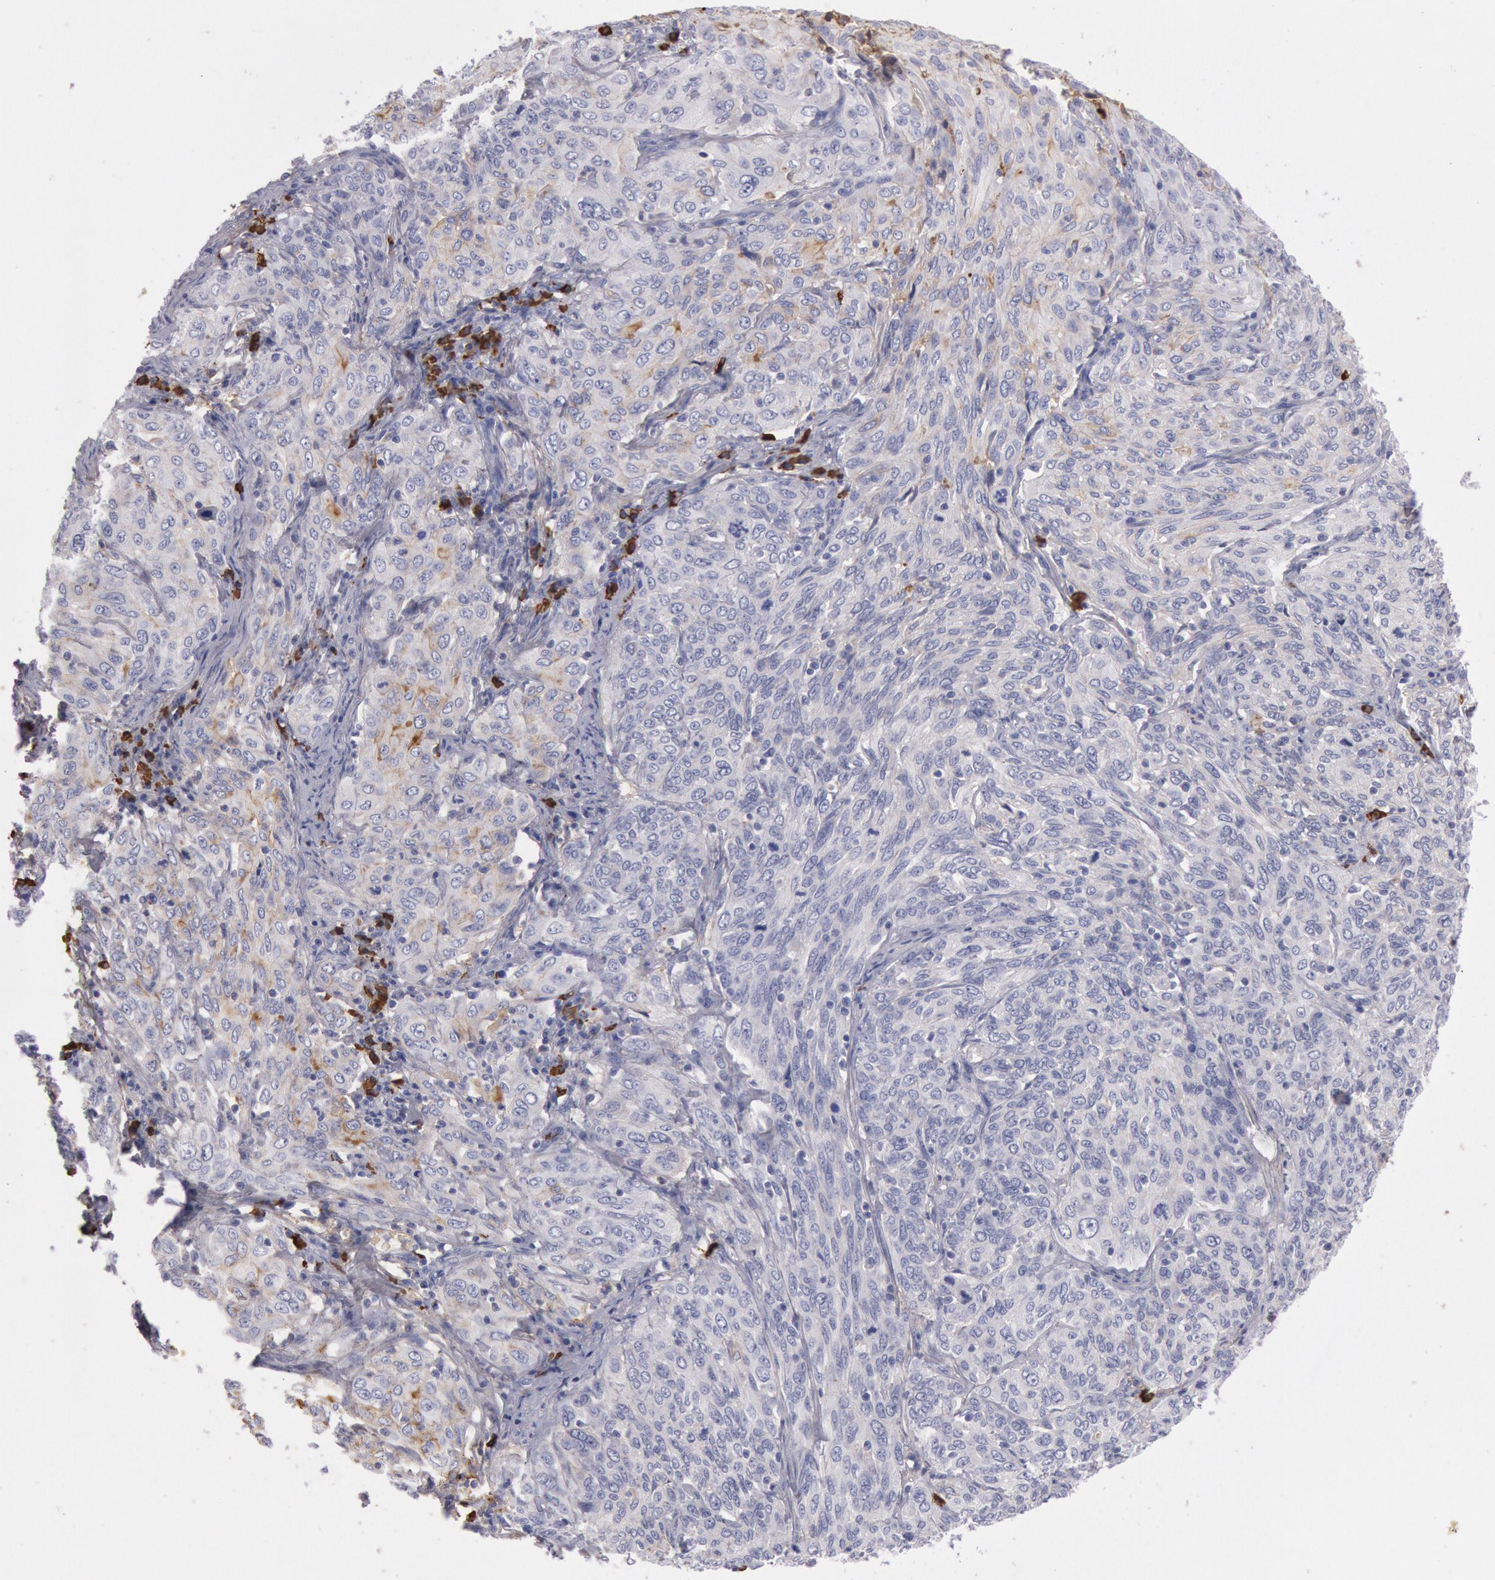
{"staining": {"intensity": "weak", "quantity": "25%-75%", "location": "cytoplasmic/membranous"}, "tissue": "cervical cancer", "cell_type": "Tumor cells", "image_type": "cancer", "snomed": [{"axis": "morphology", "description": "Squamous cell carcinoma, NOS"}, {"axis": "topography", "description": "Cervix"}], "caption": "High-power microscopy captured an IHC photomicrograph of cervical cancer (squamous cell carcinoma), revealing weak cytoplasmic/membranous expression in approximately 25%-75% of tumor cells.", "gene": "IGHA1", "patient": {"sex": "female", "age": 38}}